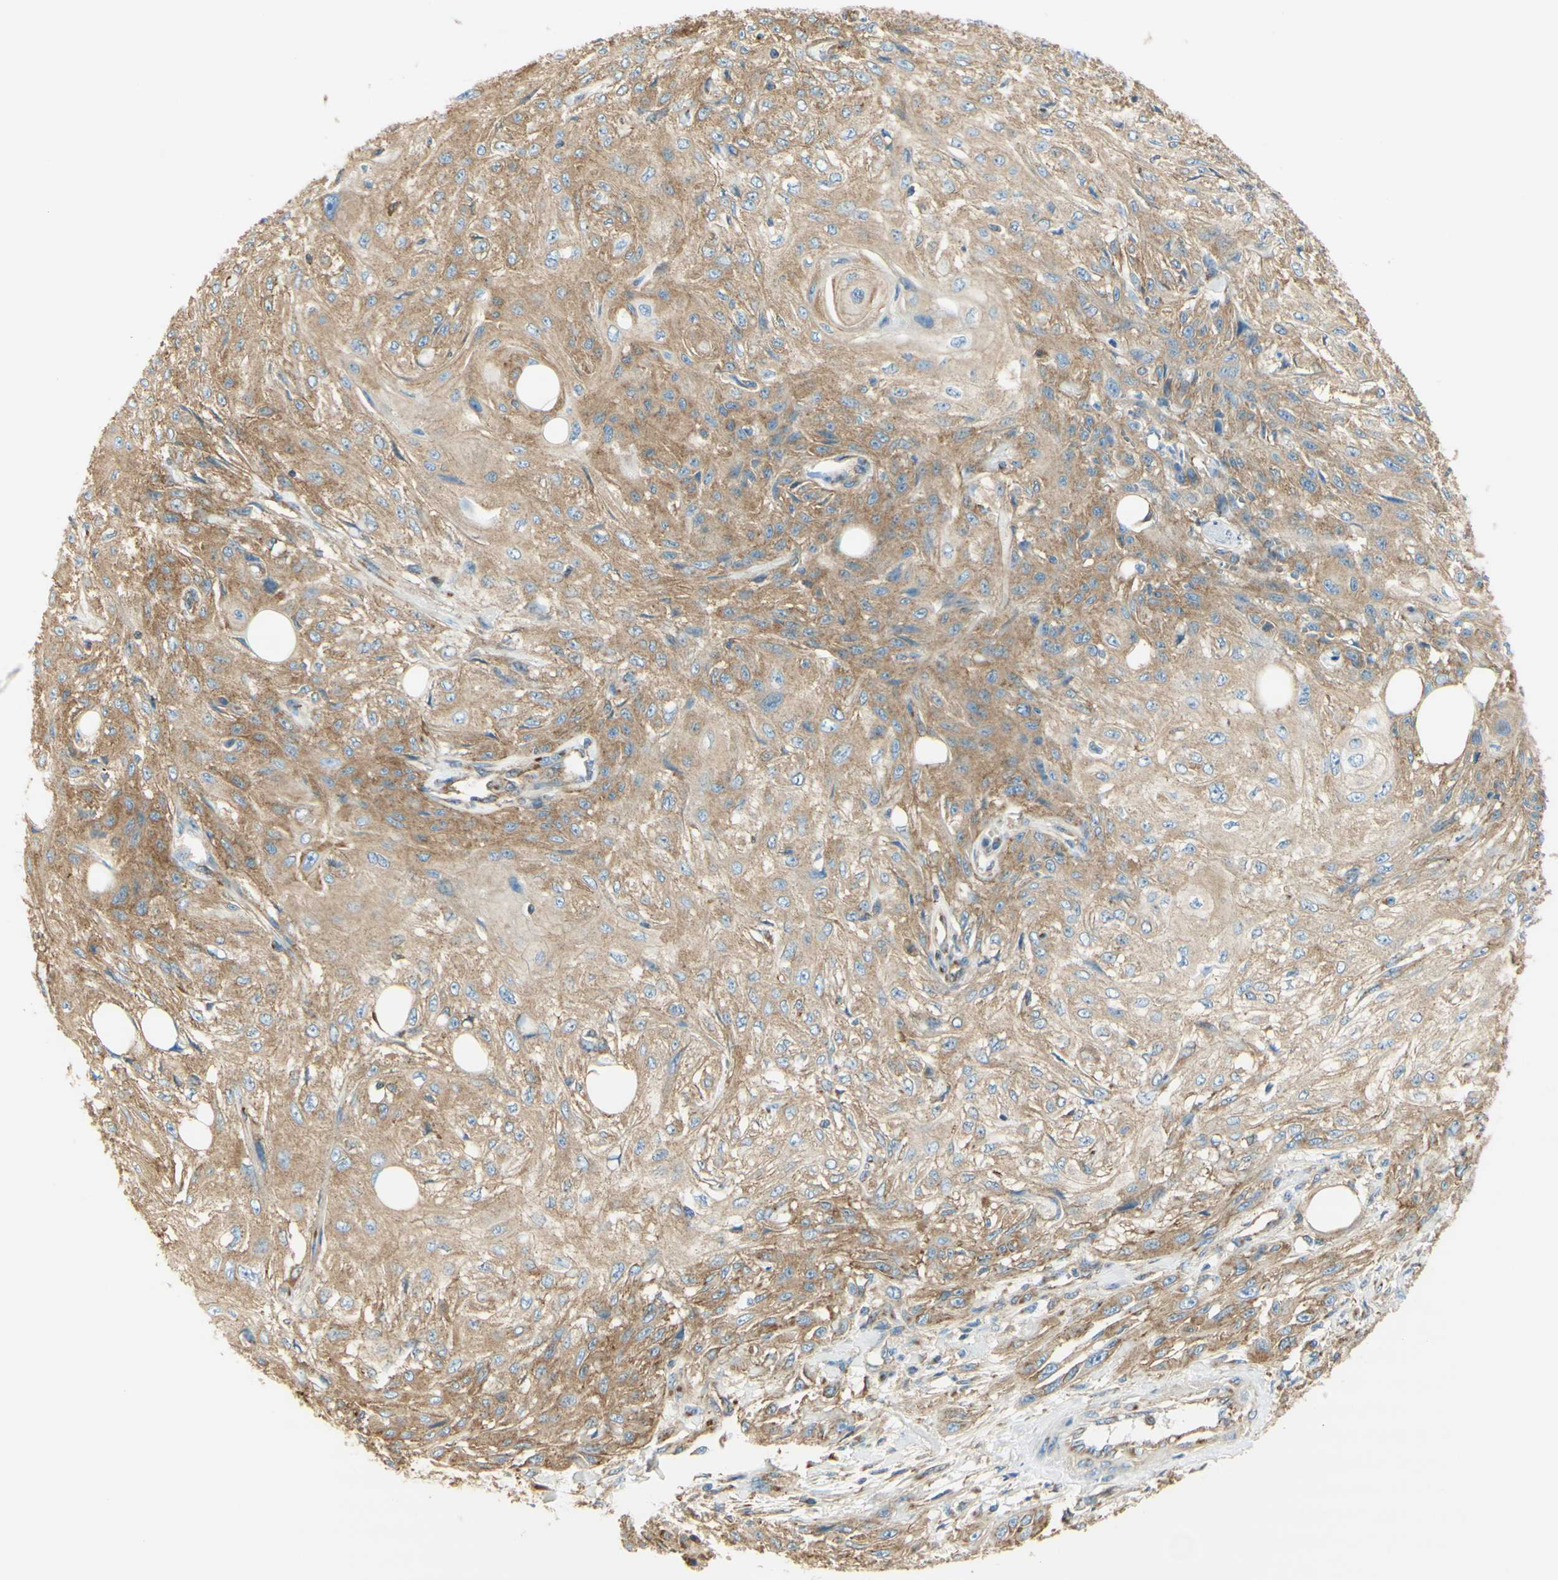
{"staining": {"intensity": "moderate", "quantity": "25%-75%", "location": "cytoplasmic/membranous"}, "tissue": "skin cancer", "cell_type": "Tumor cells", "image_type": "cancer", "snomed": [{"axis": "morphology", "description": "Squamous cell carcinoma, NOS"}, {"axis": "topography", "description": "Skin"}], "caption": "Moderate cytoplasmic/membranous protein positivity is seen in approximately 25%-75% of tumor cells in squamous cell carcinoma (skin).", "gene": "CLTC", "patient": {"sex": "male", "age": 75}}